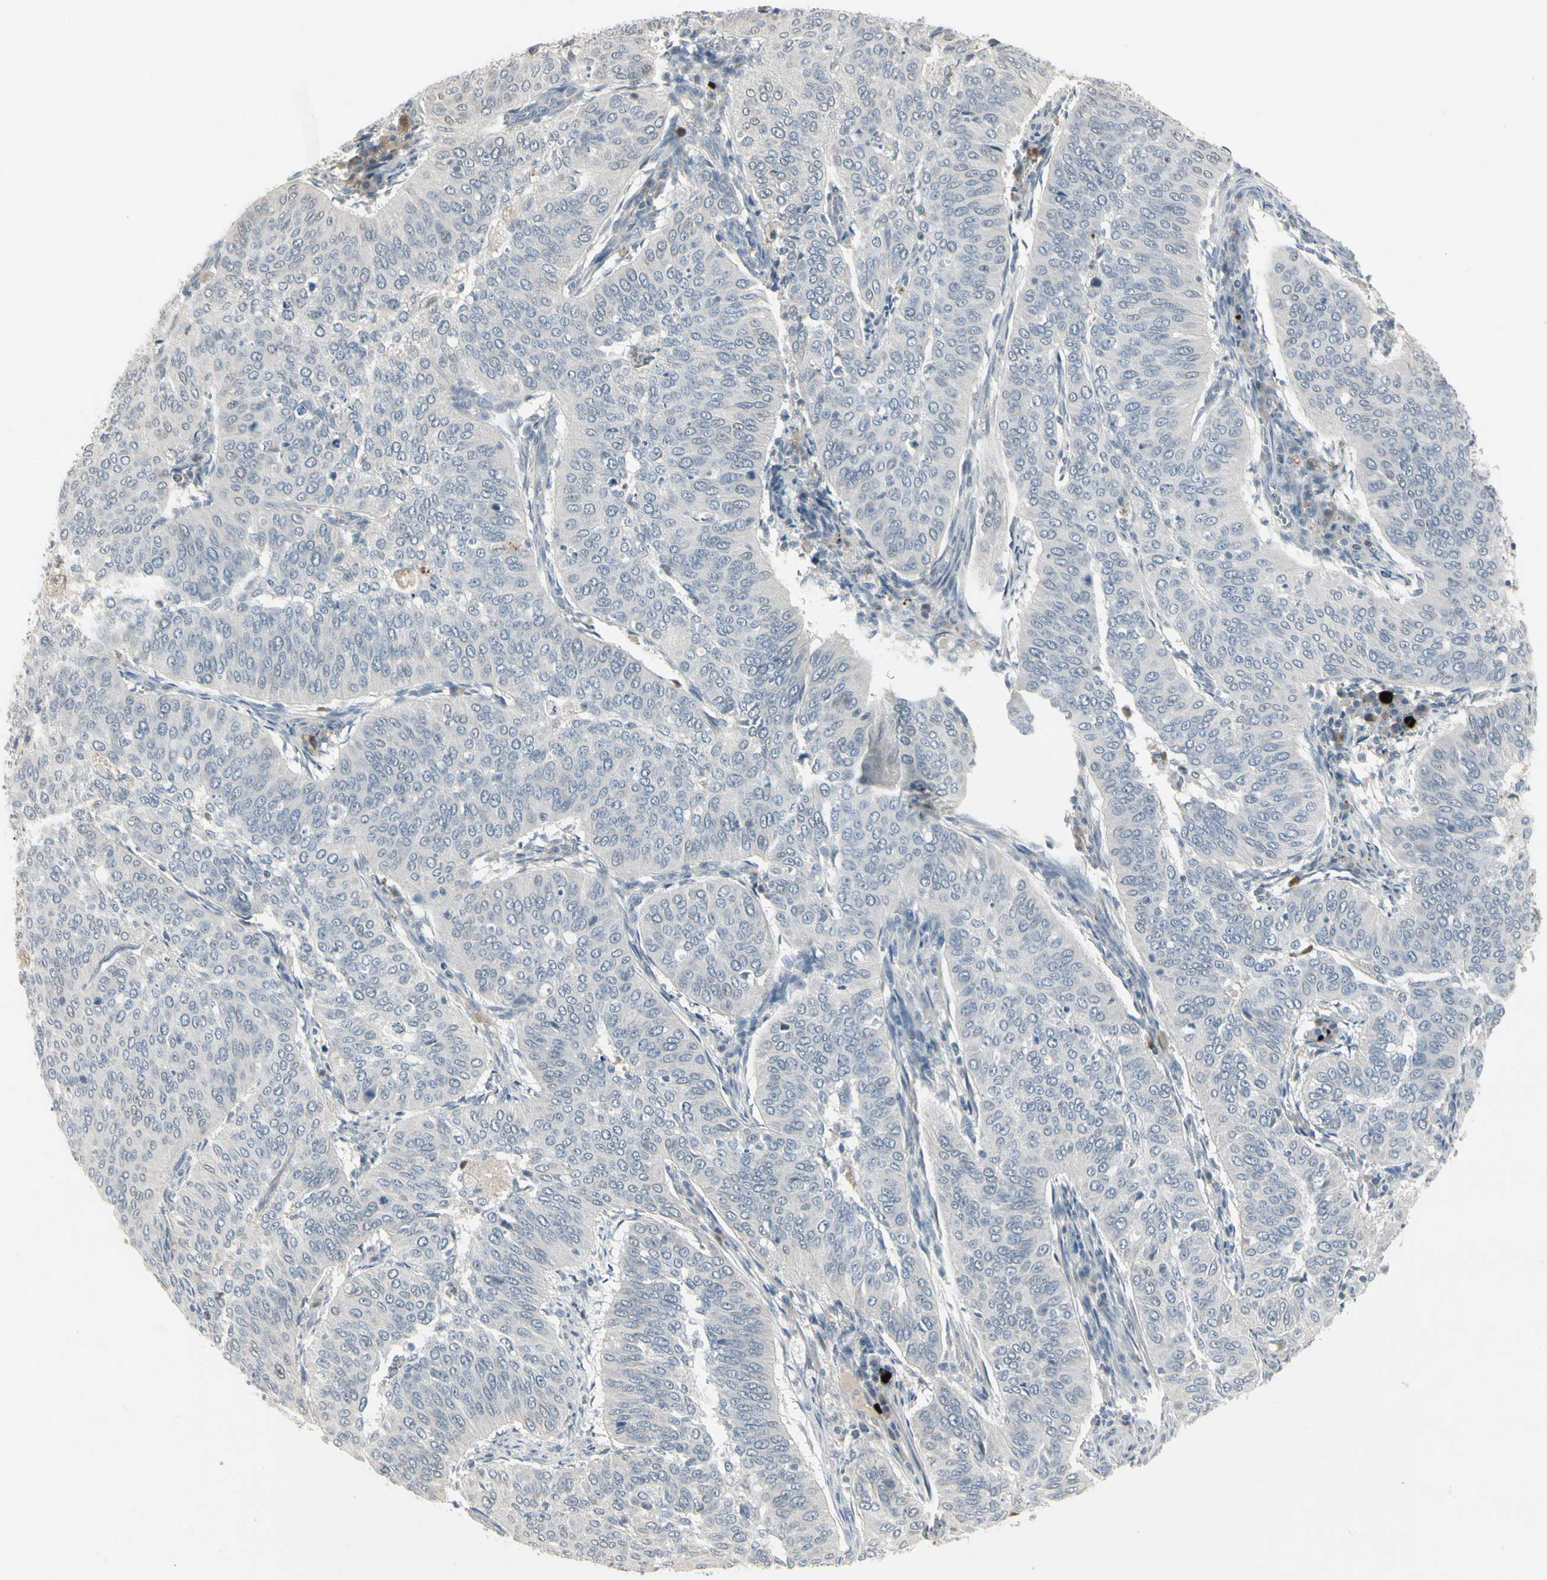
{"staining": {"intensity": "negative", "quantity": "none", "location": "none"}, "tissue": "cervical cancer", "cell_type": "Tumor cells", "image_type": "cancer", "snomed": [{"axis": "morphology", "description": "Normal tissue, NOS"}, {"axis": "morphology", "description": "Squamous cell carcinoma, NOS"}, {"axis": "topography", "description": "Cervix"}], "caption": "Tumor cells are negative for brown protein staining in cervical cancer.", "gene": "DMPK", "patient": {"sex": "female", "age": 39}}